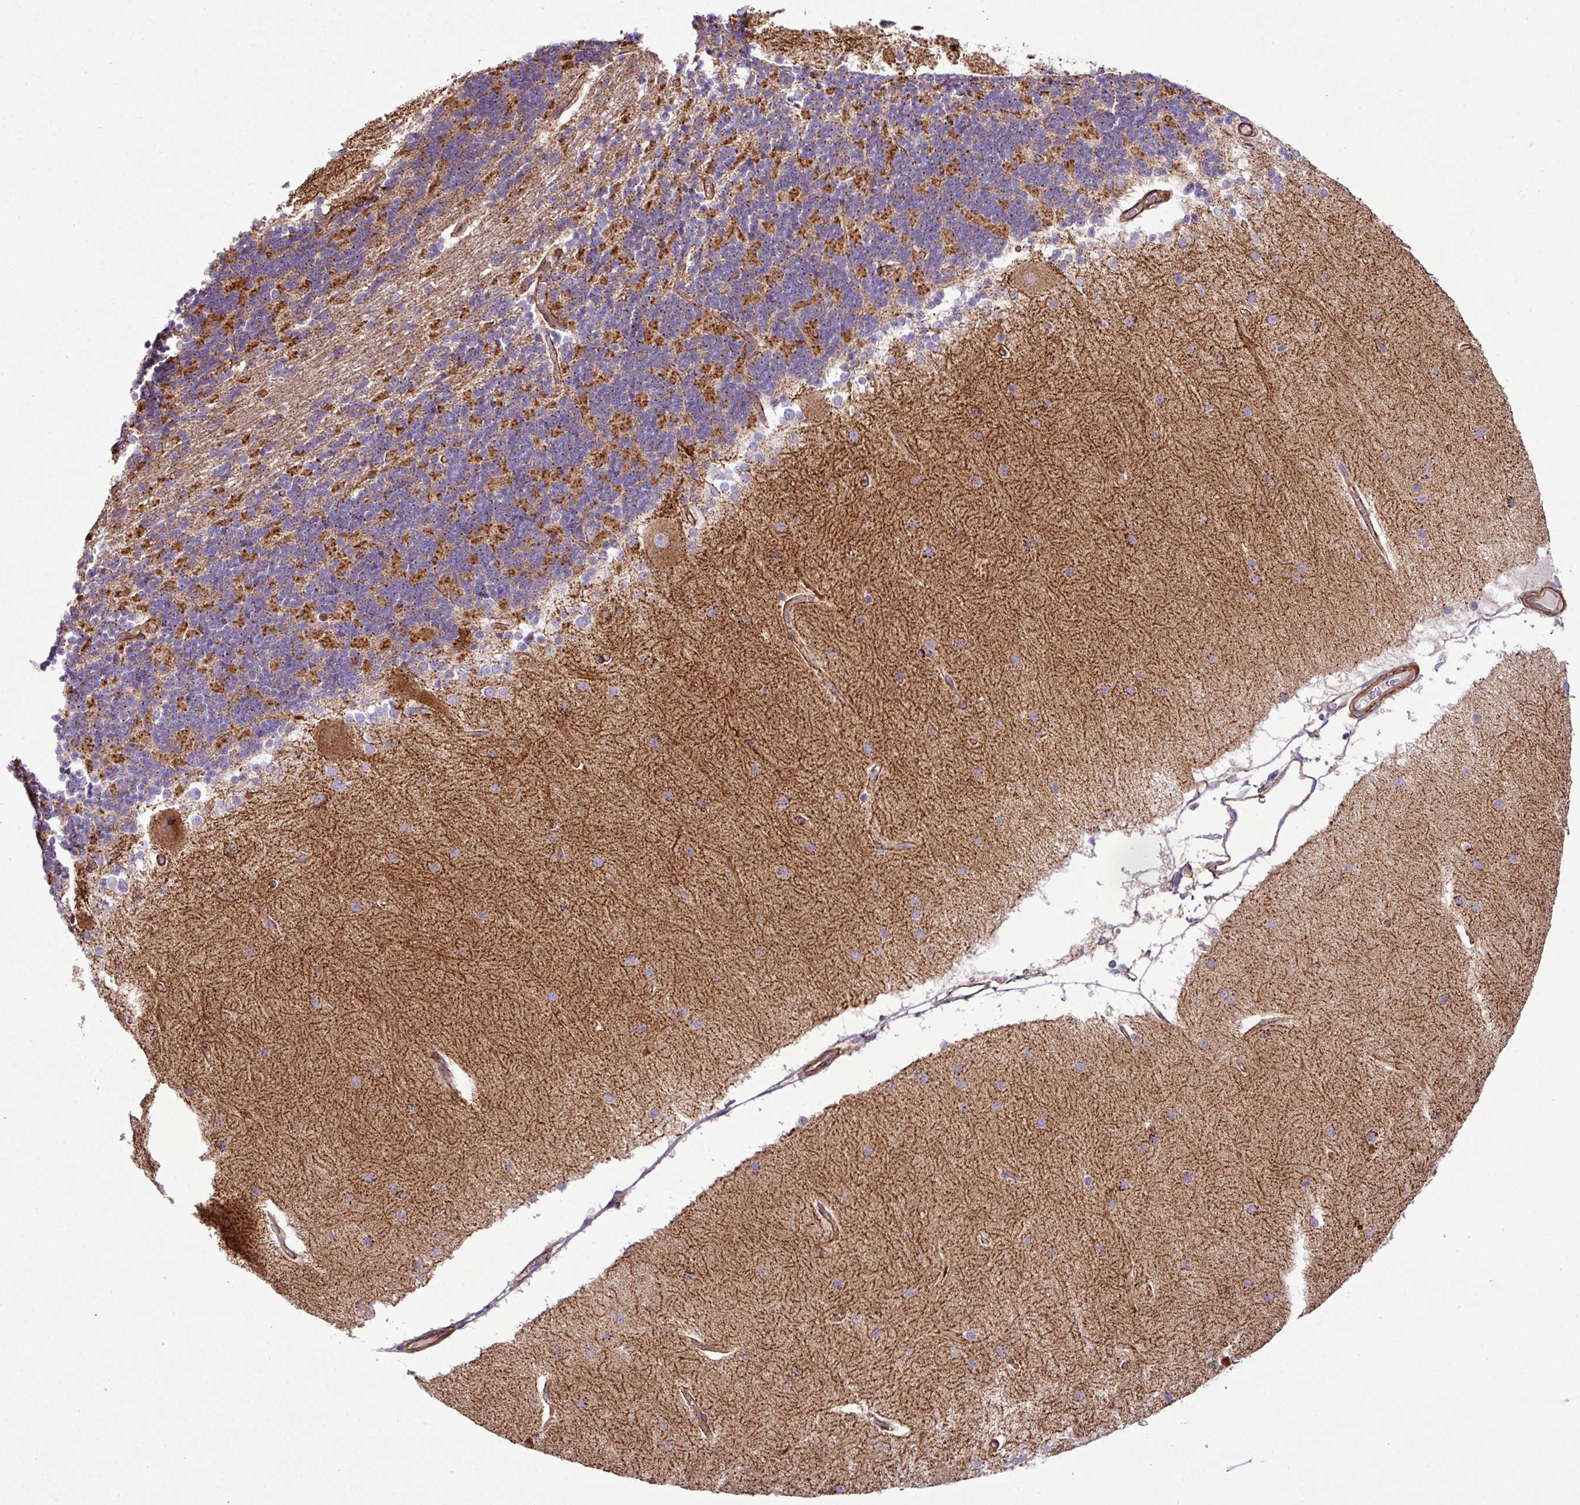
{"staining": {"intensity": "moderate", "quantity": ">75%", "location": "cytoplasmic/membranous"}, "tissue": "cerebellum", "cell_type": "Cells in granular layer", "image_type": "normal", "snomed": [{"axis": "morphology", "description": "Normal tissue, NOS"}, {"axis": "topography", "description": "Cerebellum"}], "caption": "DAB (3,3'-diaminobenzidine) immunohistochemical staining of unremarkable cerebellum exhibits moderate cytoplasmic/membranous protein staining in approximately >75% of cells in granular layer.", "gene": "FAM47E", "patient": {"sex": "female", "age": 54}}